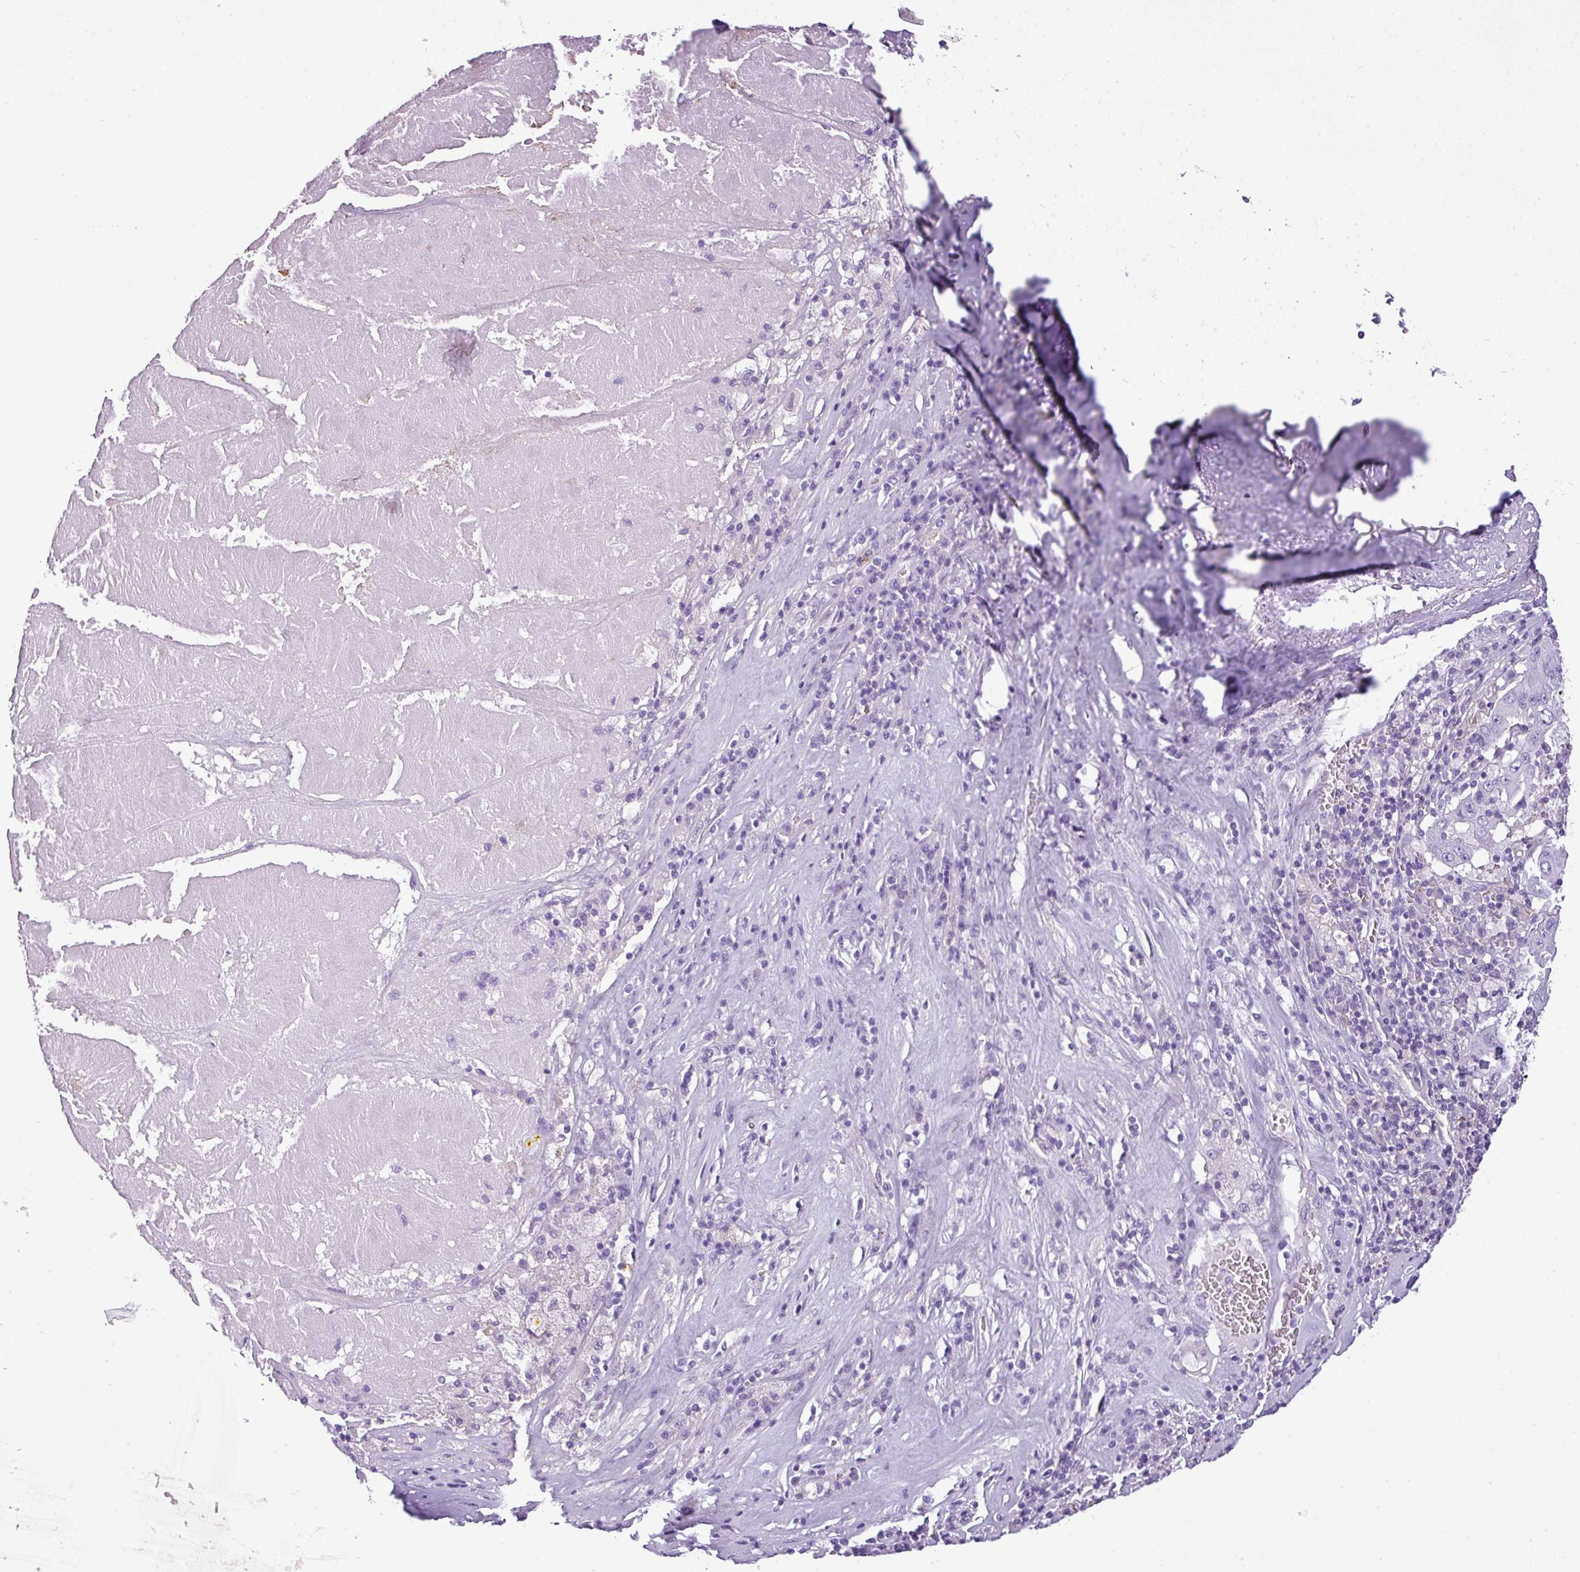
{"staining": {"intensity": "negative", "quantity": "none", "location": "none"}, "tissue": "pancreatic cancer", "cell_type": "Tumor cells", "image_type": "cancer", "snomed": [{"axis": "morphology", "description": "Adenocarcinoma, NOS"}, {"axis": "topography", "description": "Pancreas"}], "caption": "Immunohistochemistry (IHC) micrograph of neoplastic tissue: human adenocarcinoma (pancreatic) stained with DAB (3,3'-diaminobenzidine) displays no significant protein positivity in tumor cells.", "gene": "RBMXL2", "patient": {"sex": "male", "age": 63}}